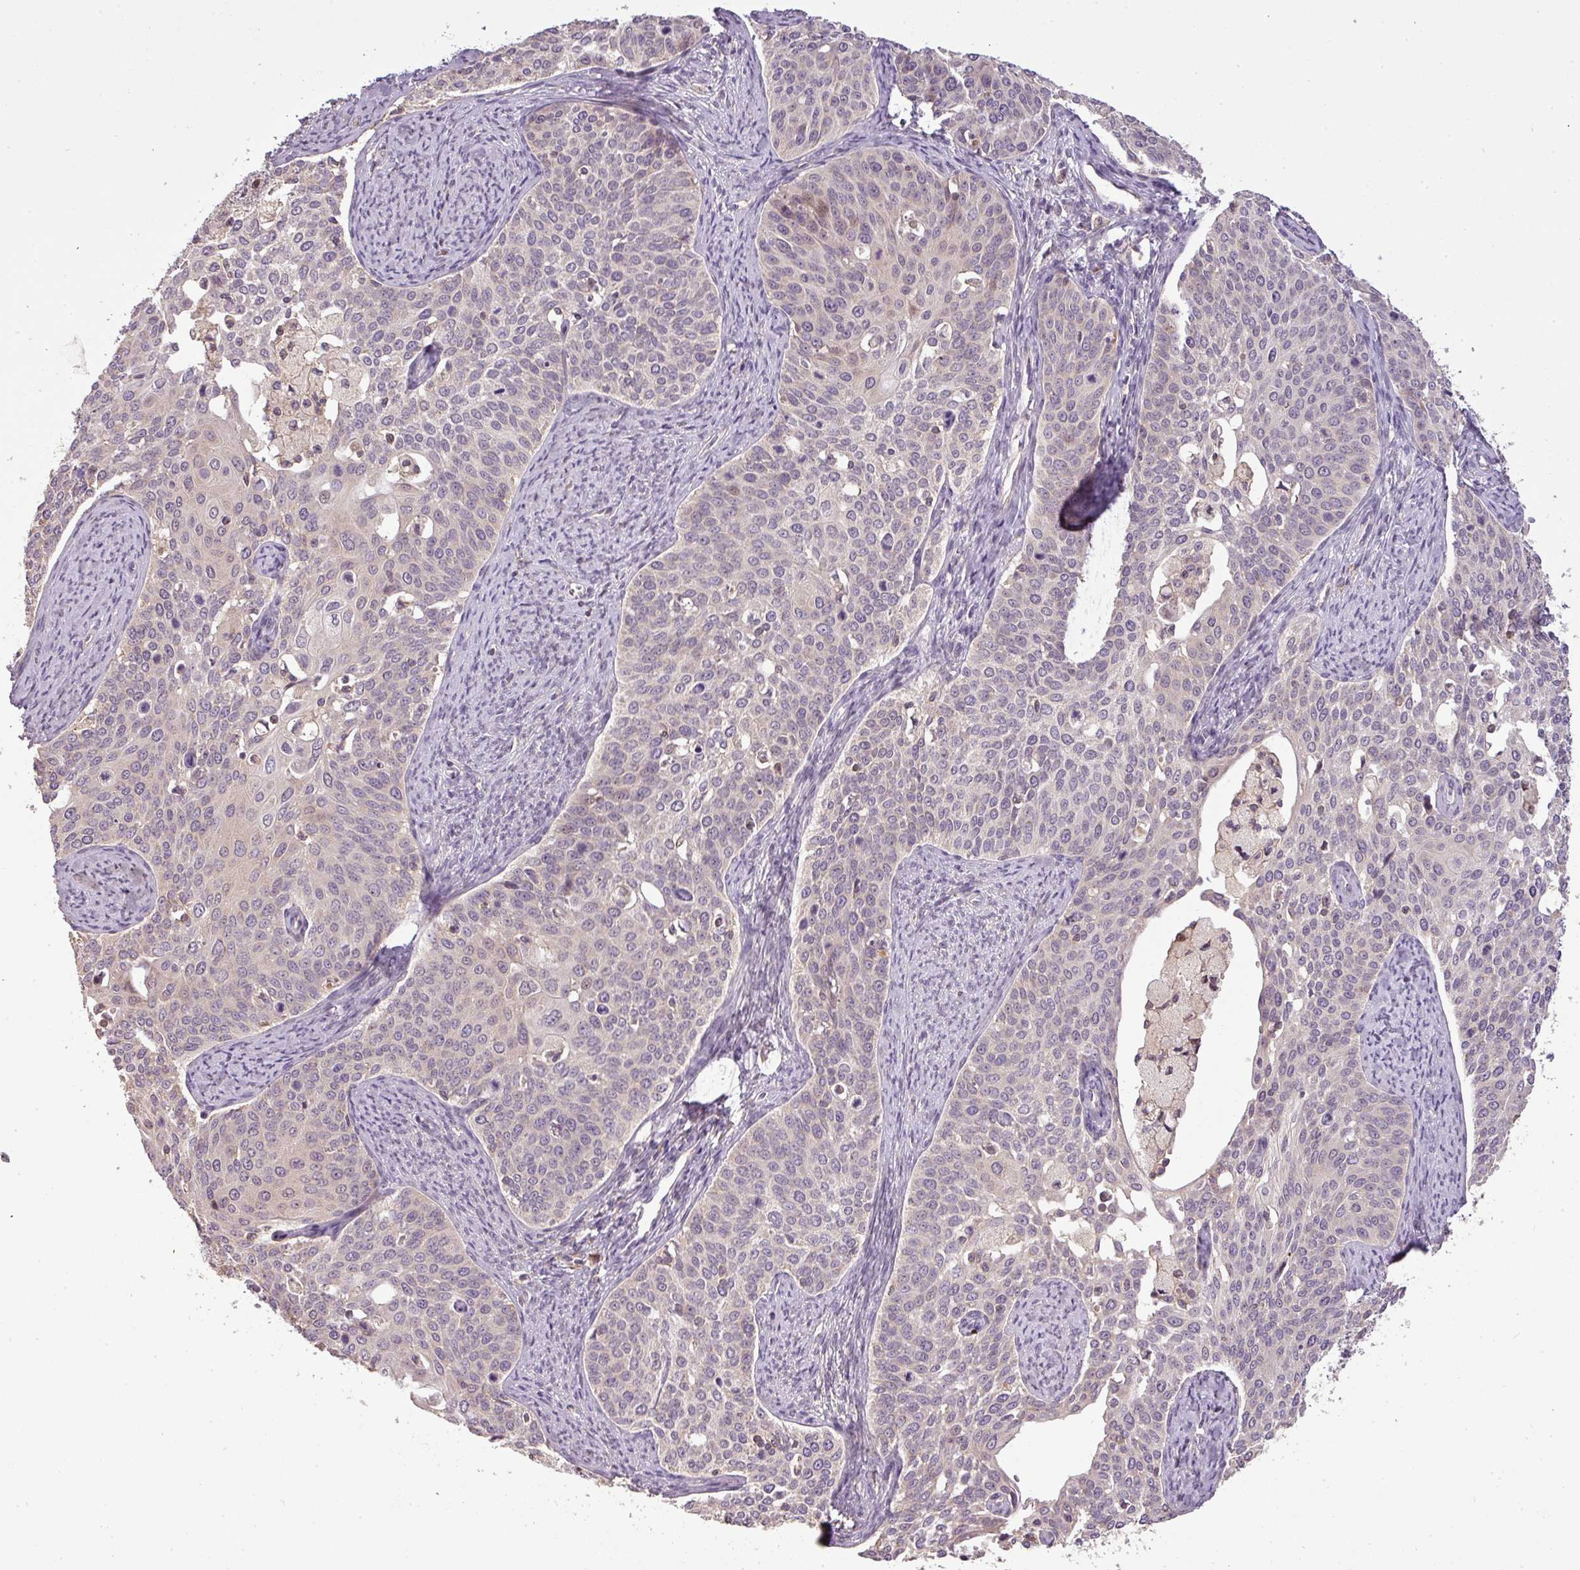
{"staining": {"intensity": "negative", "quantity": "none", "location": "none"}, "tissue": "cervical cancer", "cell_type": "Tumor cells", "image_type": "cancer", "snomed": [{"axis": "morphology", "description": "Squamous cell carcinoma, NOS"}, {"axis": "topography", "description": "Cervix"}], "caption": "This histopathology image is of cervical cancer (squamous cell carcinoma) stained with immunohistochemistry (IHC) to label a protein in brown with the nuclei are counter-stained blue. There is no expression in tumor cells.", "gene": "FAIM", "patient": {"sex": "female", "age": 44}}